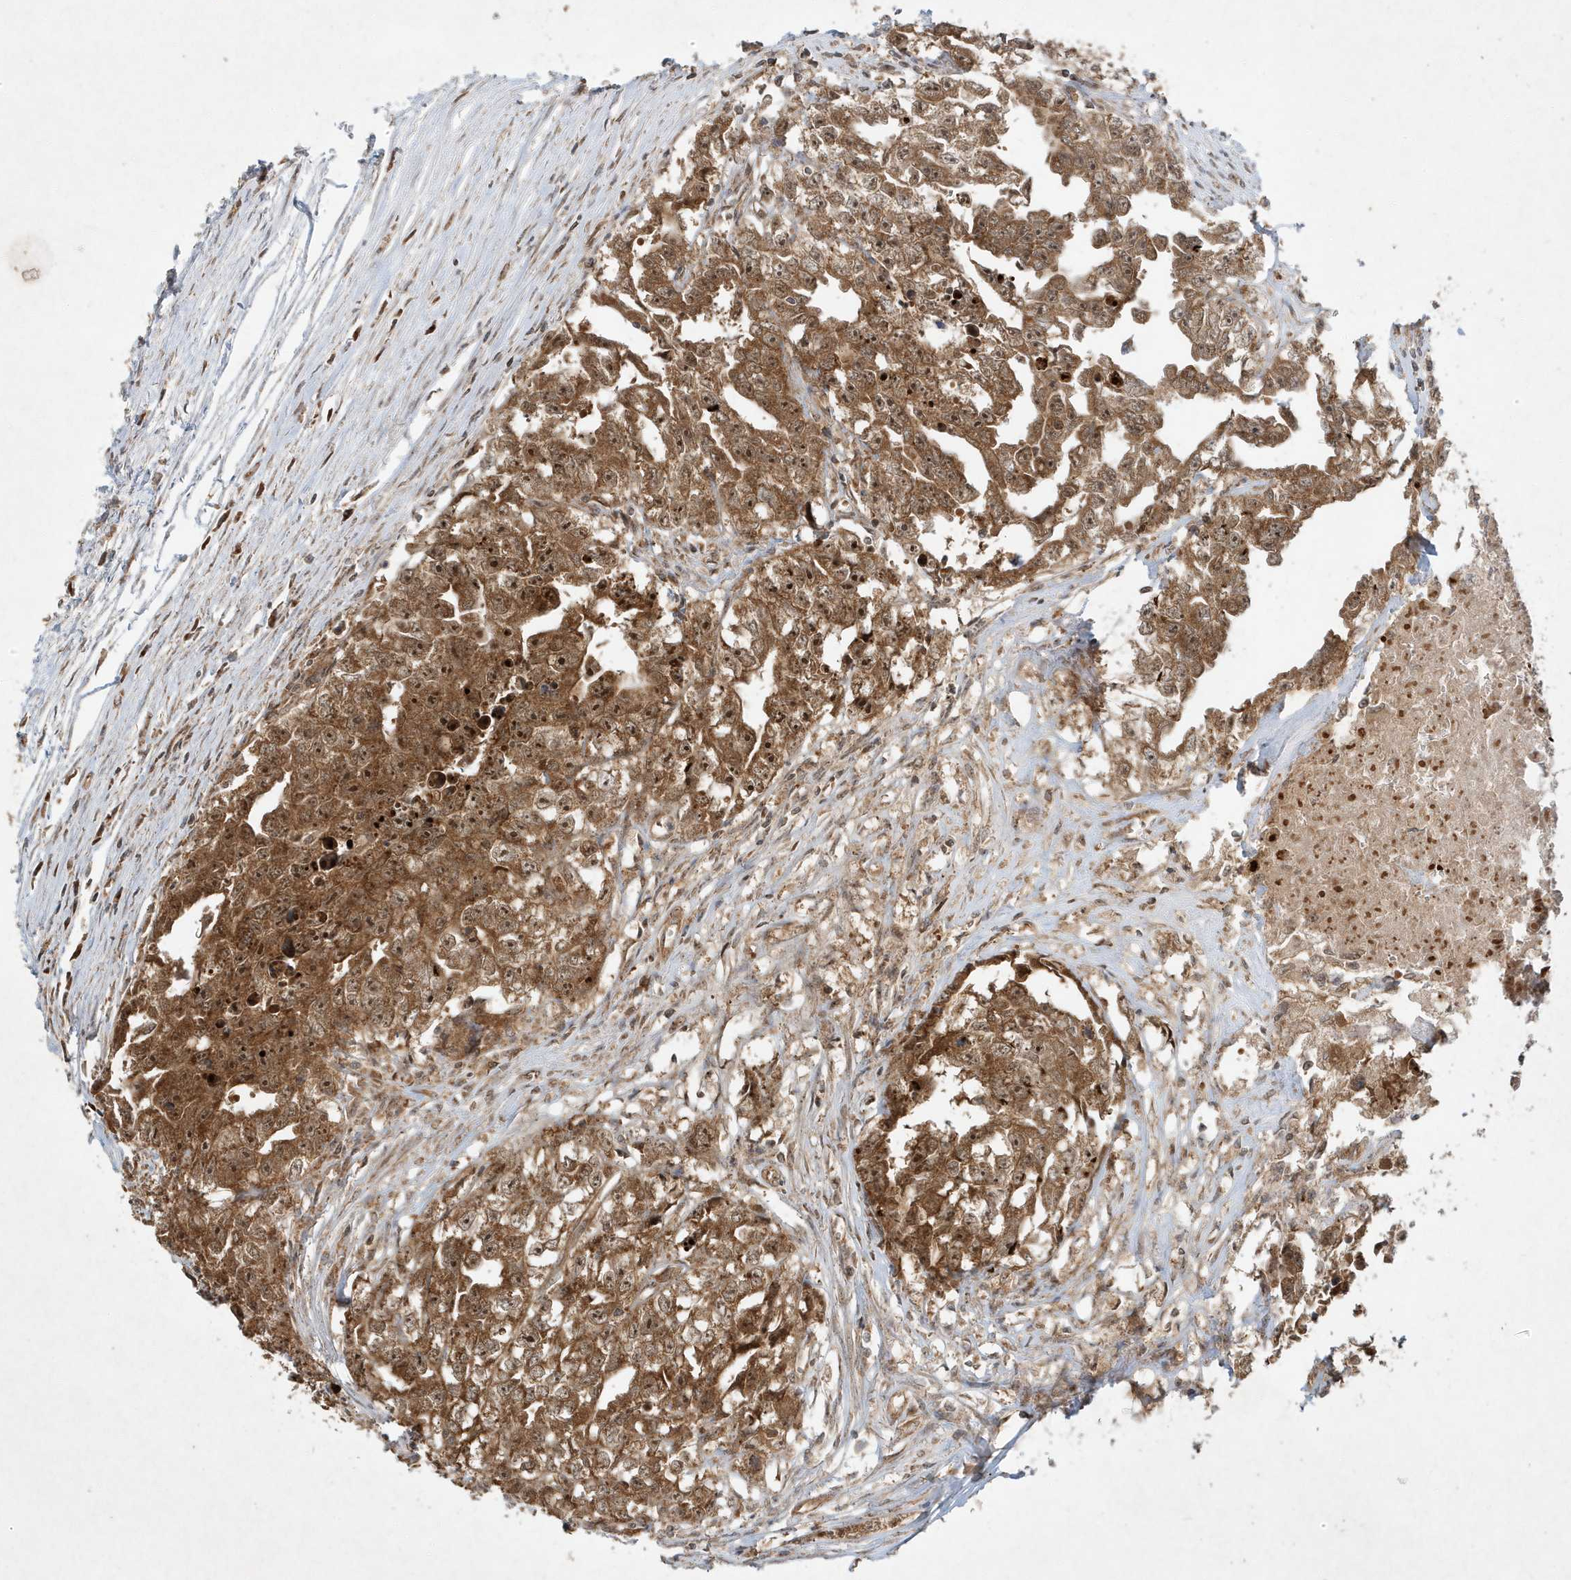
{"staining": {"intensity": "strong", "quantity": ">75%", "location": "cytoplasmic/membranous,nuclear"}, "tissue": "testis cancer", "cell_type": "Tumor cells", "image_type": "cancer", "snomed": [{"axis": "morphology", "description": "Seminoma, NOS"}, {"axis": "morphology", "description": "Carcinoma, Embryonal, NOS"}, {"axis": "topography", "description": "Testis"}], "caption": "Immunohistochemical staining of testis embryonal carcinoma demonstrates strong cytoplasmic/membranous and nuclear protein positivity in approximately >75% of tumor cells. The staining was performed using DAB (3,3'-diaminobenzidine) to visualize the protein expression in brown, while the nuclei were stained in blue with hematoxylin (Magnification: 20x).", "gene": "ABCB9", "patient": {"sex": "male", "age": 43}}